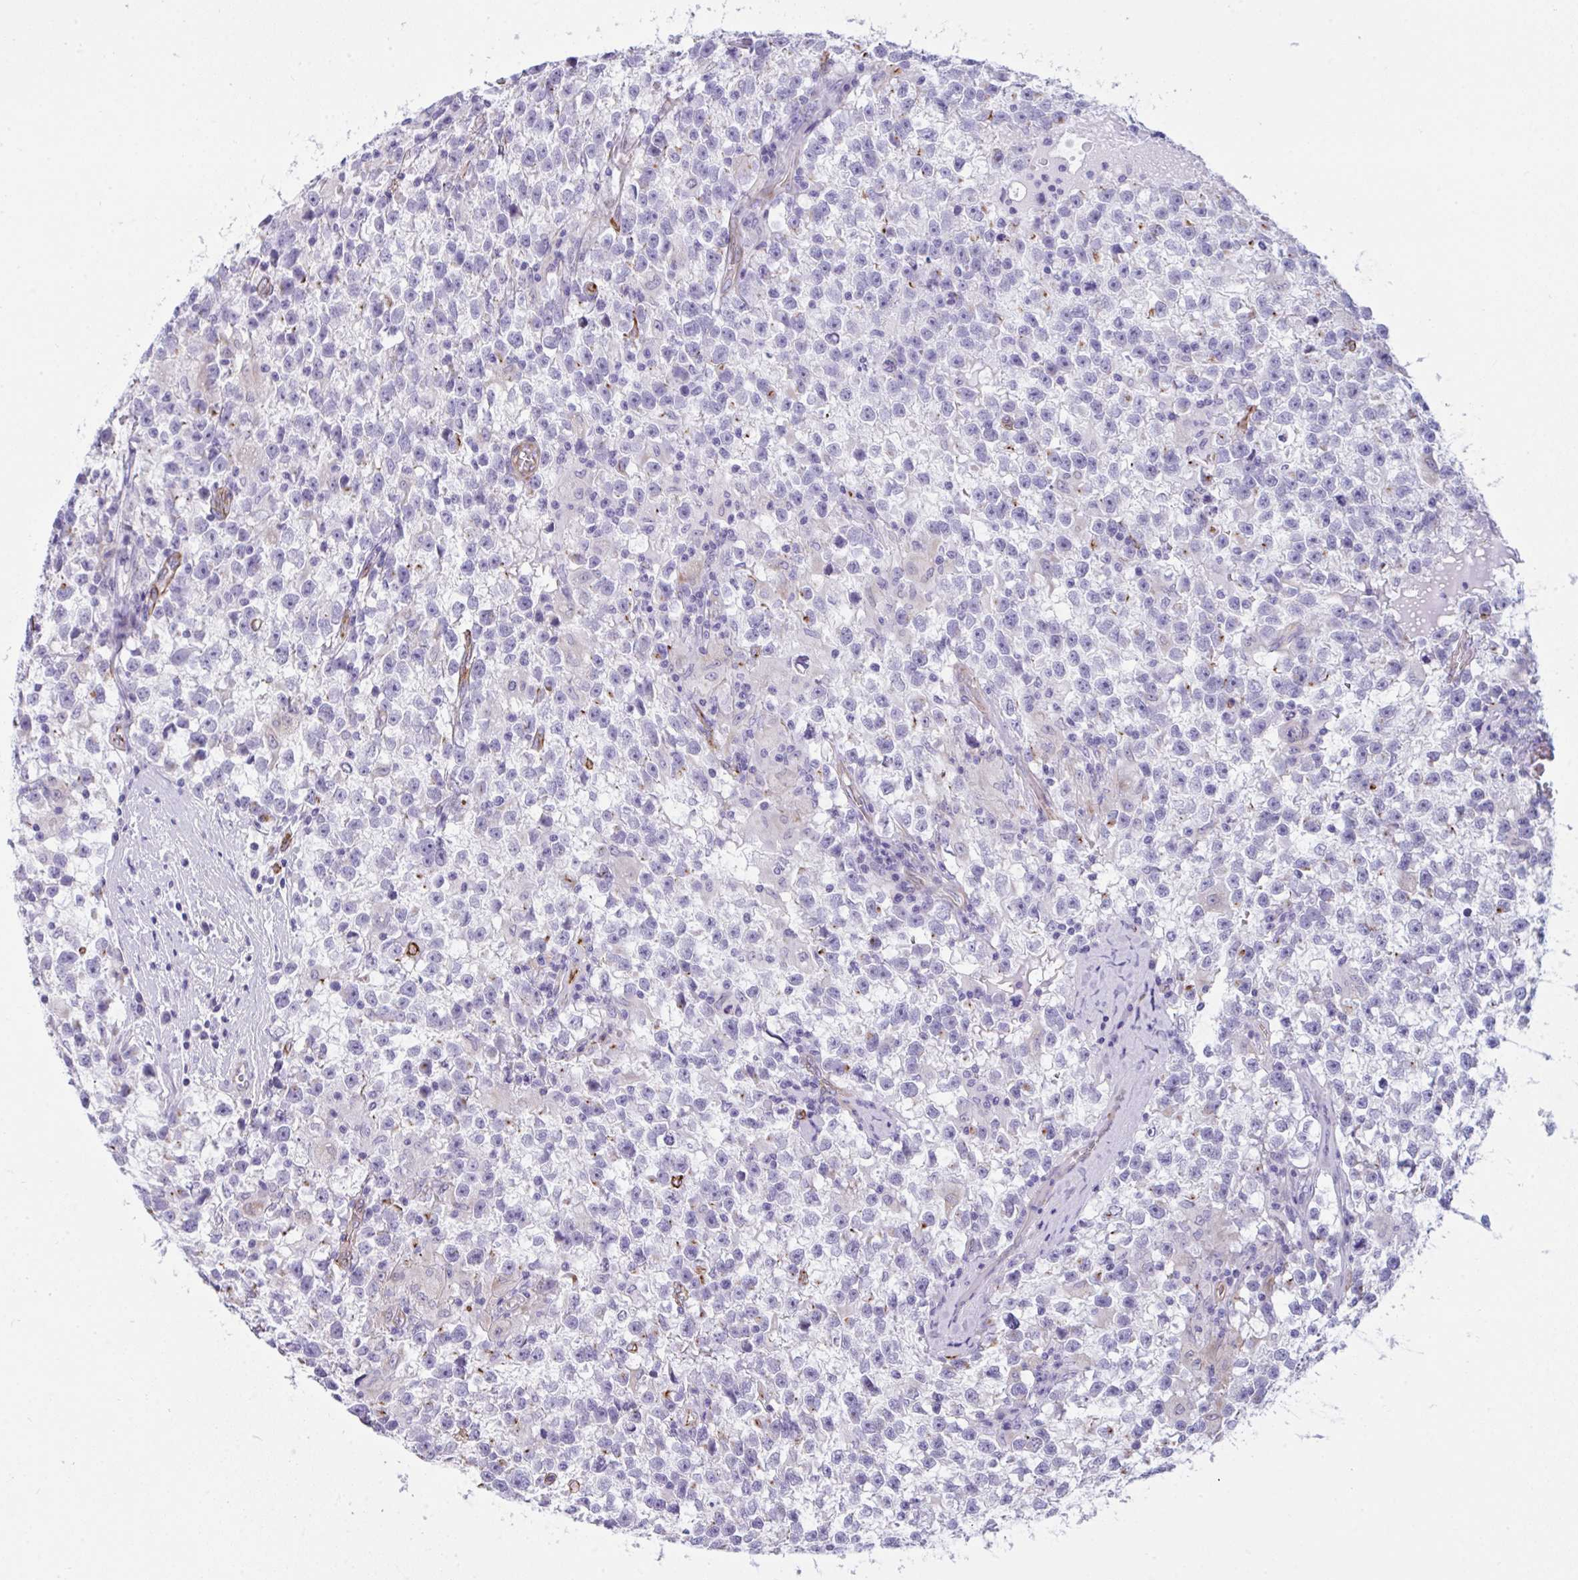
{"staining": {"intensity": "negative", "quantity": "none", "location": "none"}, "tissue": "testis cancer", "cell_type": "Tumor cells", "image_type": "cancer", "snomed": [{"axis": "morphology", "description": "Seminoma, NOS"}, {"axis": "topography", "description": "Testis"}], "caption": "This is a photomicrograph of IHC staining of testis seminoma, which shows no positivity in tumor cells.", "gene": "SLC35B1", "patient": {"sex": "male", "age": 31}}